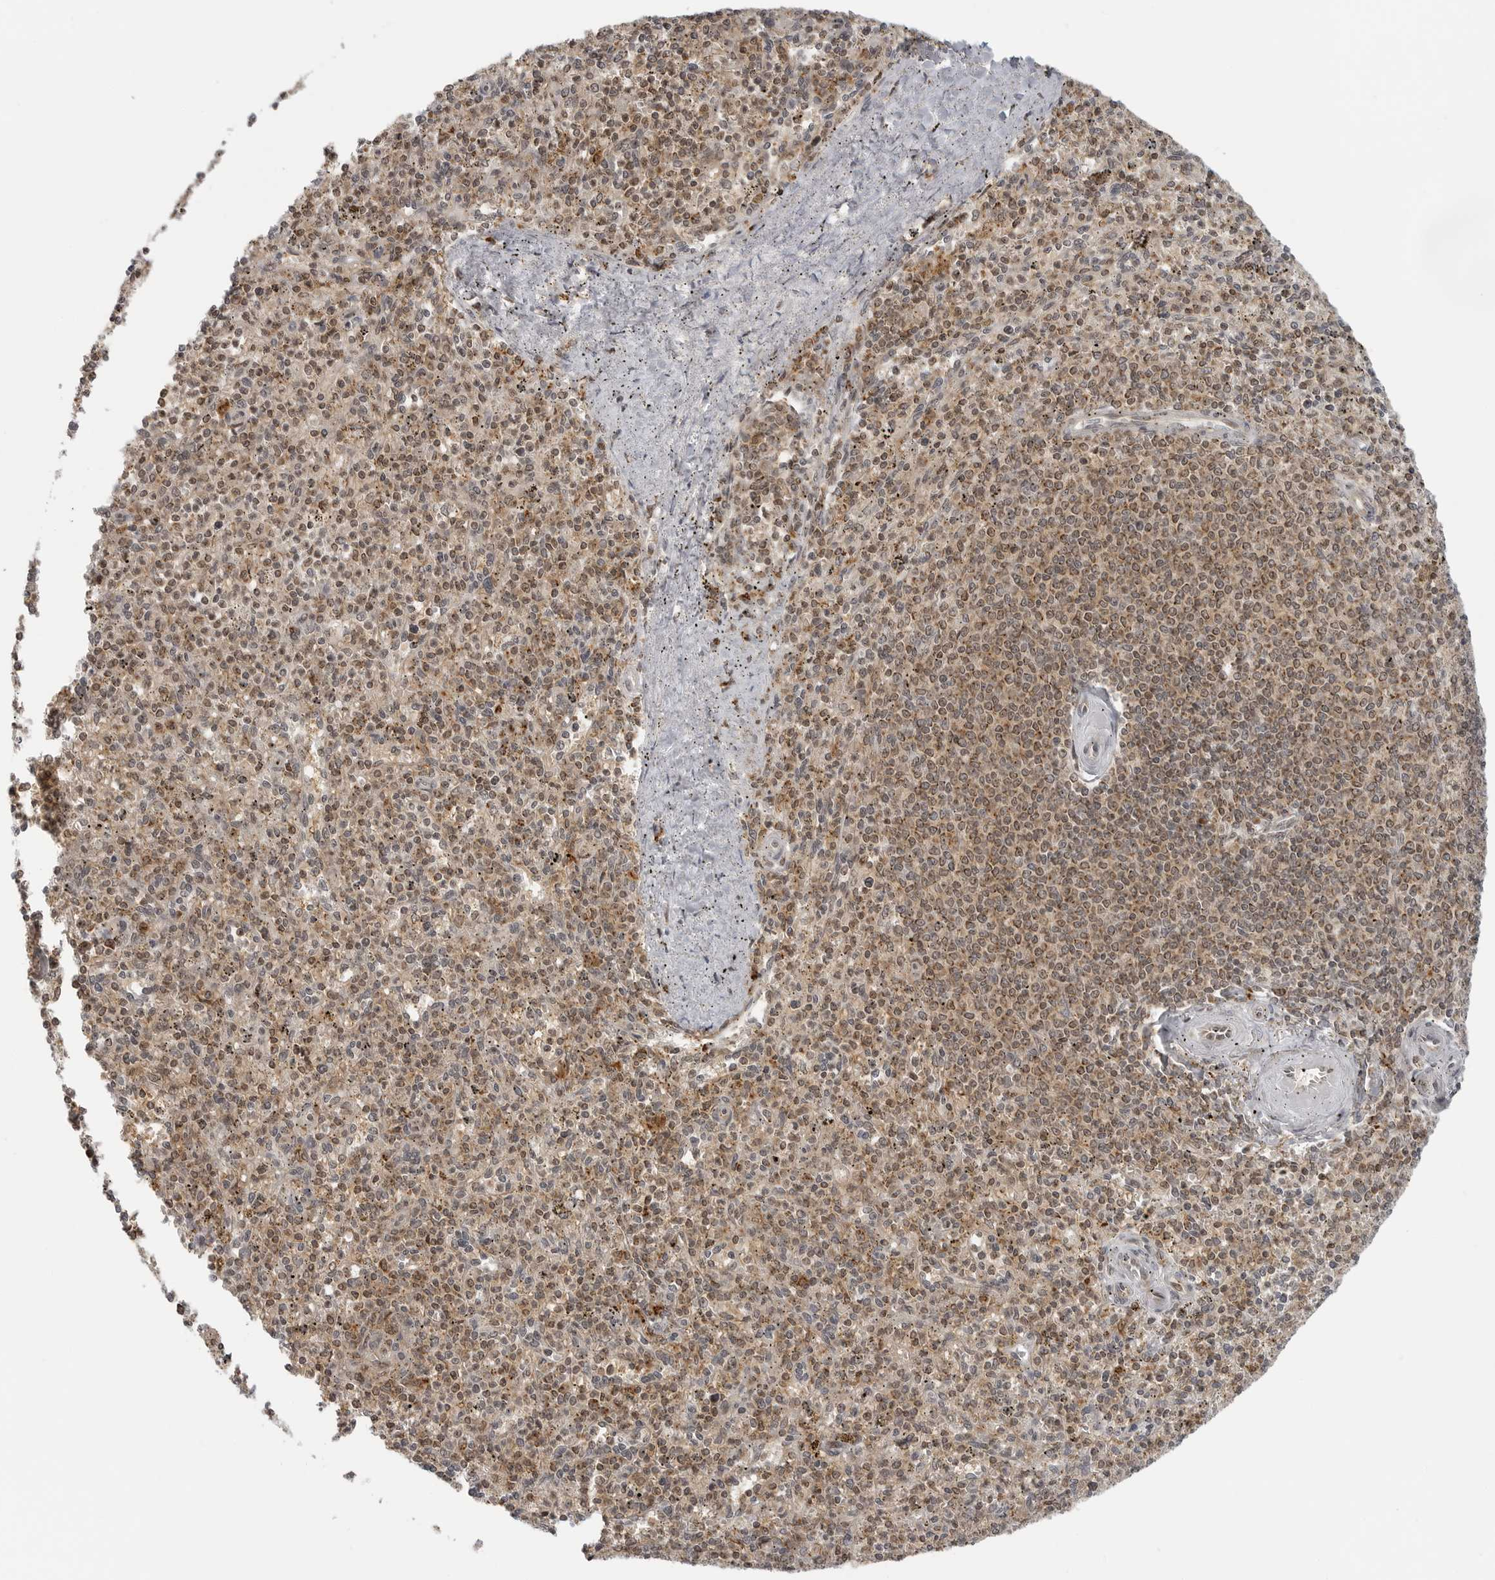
{"staining": {"intensity": "weak", "quantity": "25%-75%", "location": "nuclear"}, "tissue": "spleen", "cell_type": "Cells in red pulp", "image_type": "normal", "snomed": [{"axis": "morphology", "description": "Normal tissue, NOS"}, {"axis": "topography", "description": "Spleen"}], "caption": "Spleen stained with DAB immunohistochemistry (IHC) demonstrates low levels of weak nuclear expression in about 25%-75% of cells in red pulp.", "gene": "COPA", "patient": {"sex": "male", "age": 72}}